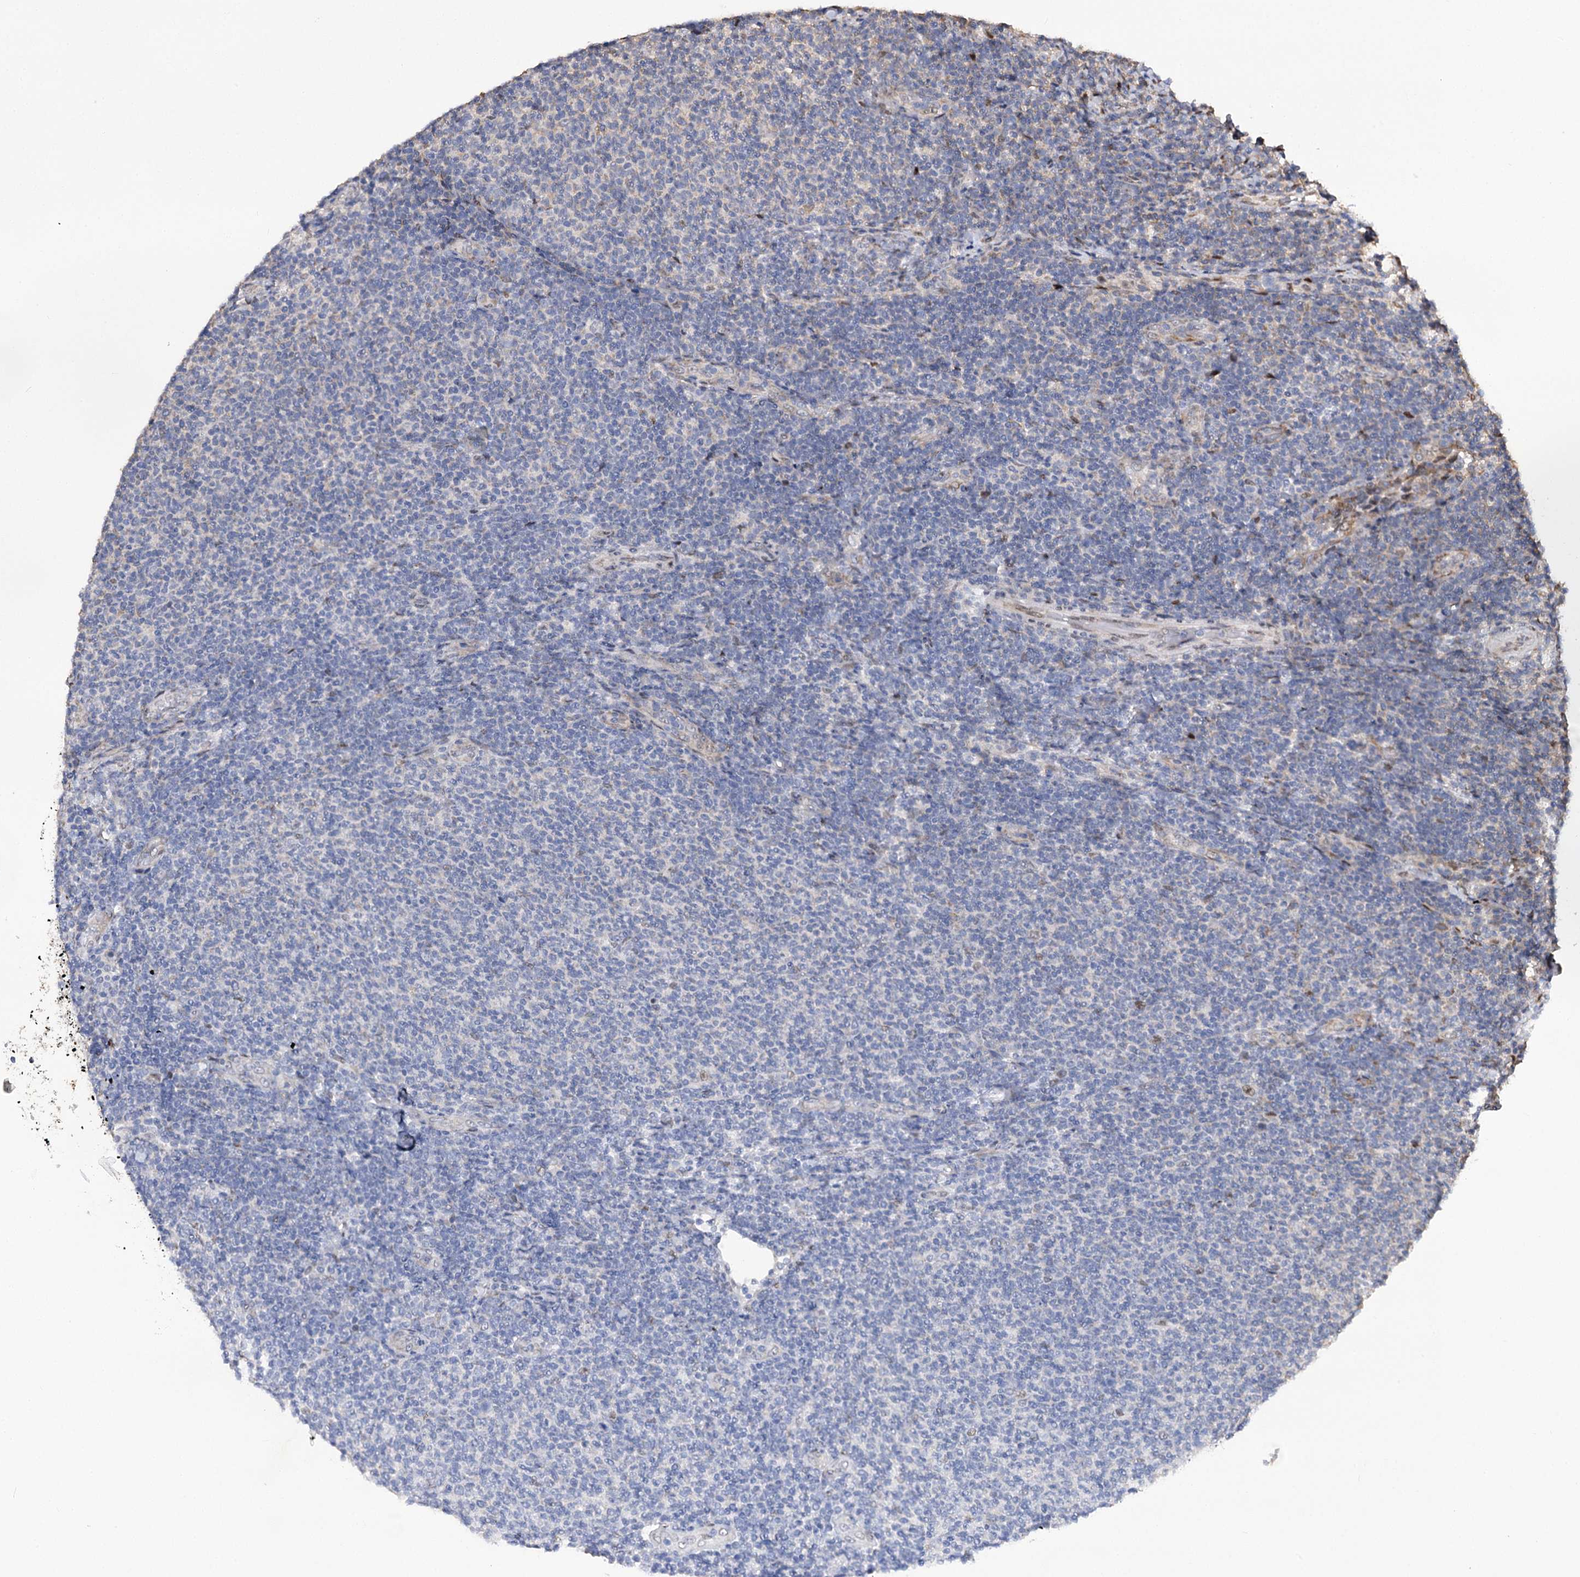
{"staining": {"intensity": "negative", "quantity": "none", "location": "none"}, "tissue": "lymphoma", "cell_type": "Tumor cells", "image_type": "cancer", "snomed": [{"axis": "morphology", "description": "Malignant lymphoma, non-Hodgkin's type, Low grade"}, {"axis": "topography", "description": "Lymph node"}], "caption": "Immunohistochemistry (IHC) image of lymphoma stained for a protein (brown), which displays no staining in tumor cells.", "gene": "NFU1", "patient": {"sex": "male", "age": 66}}